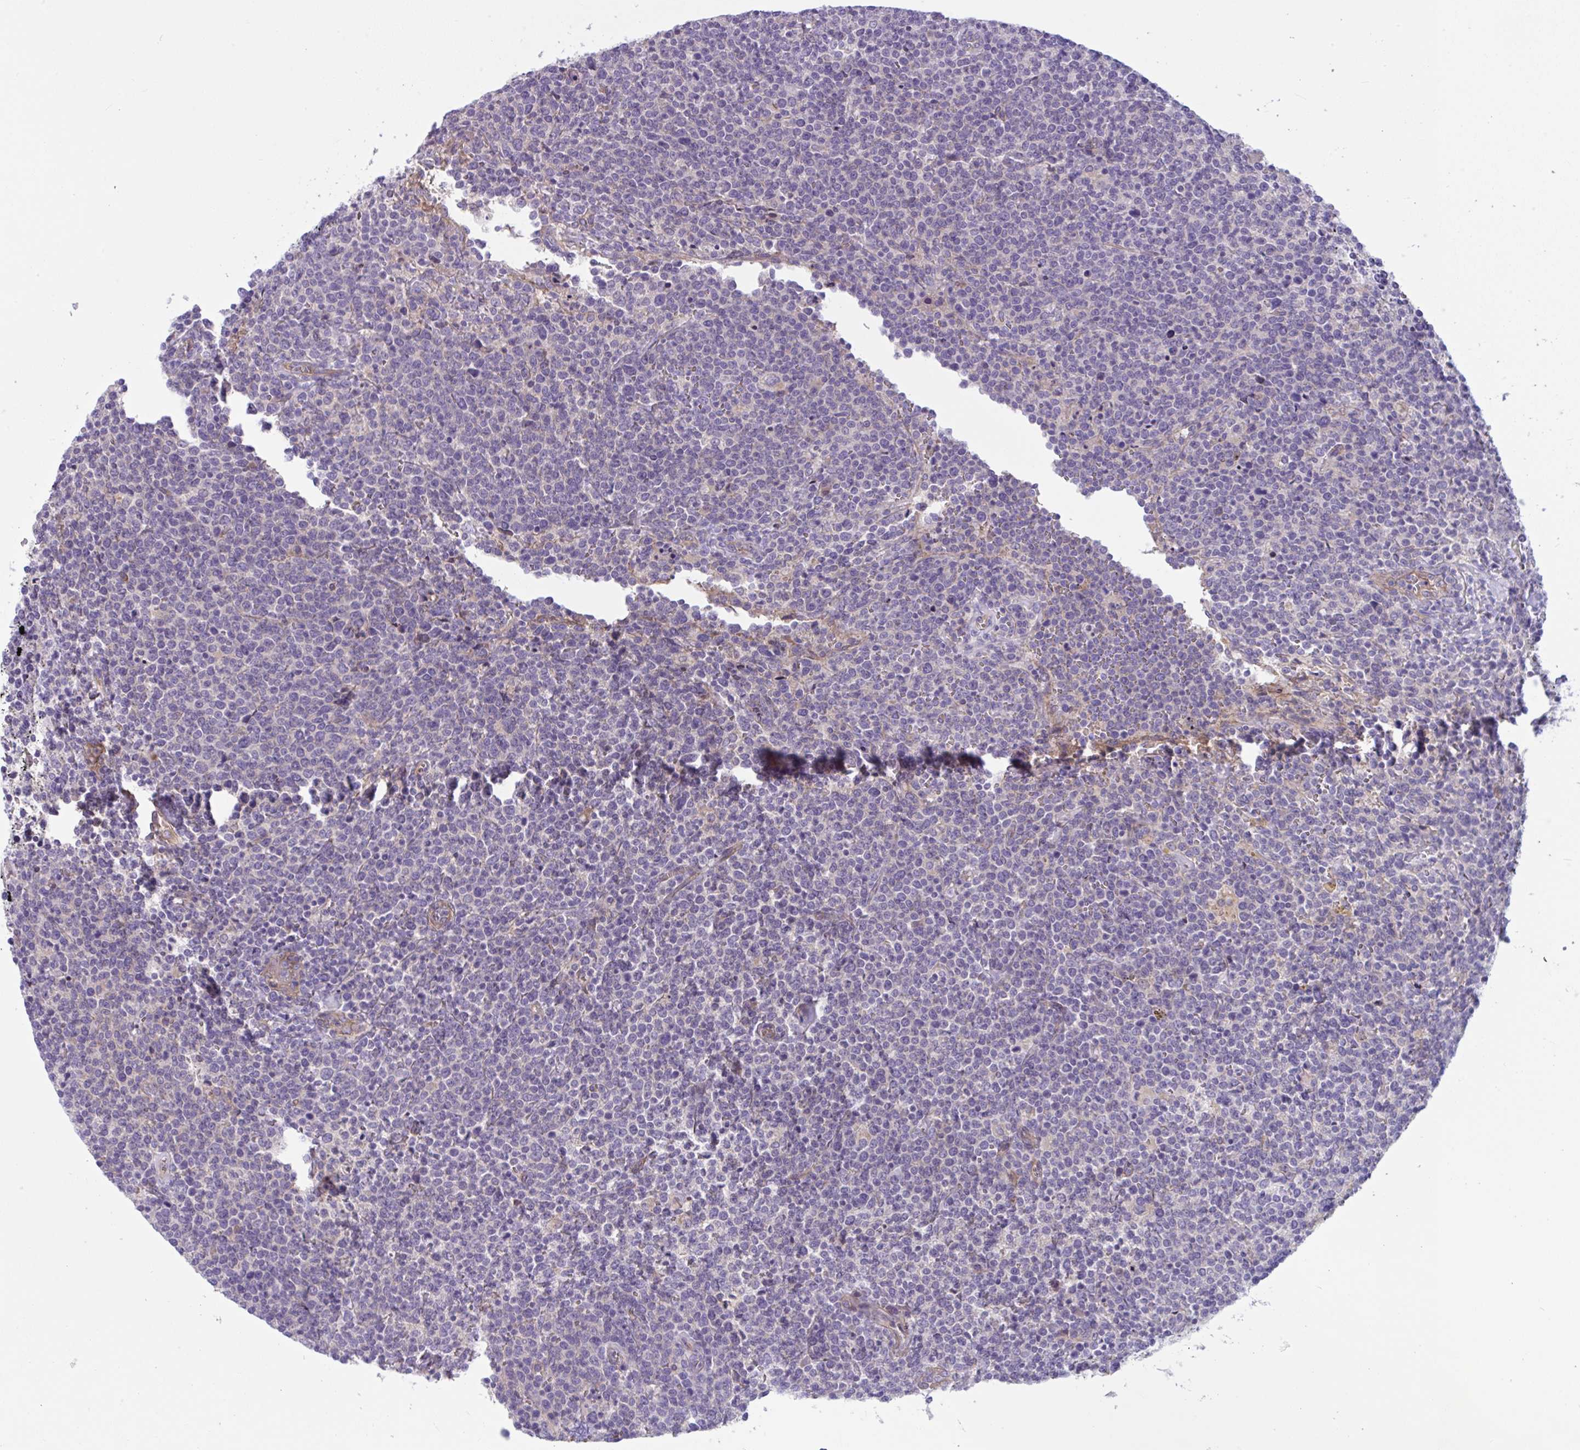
{"staining": {"intensity": "negative", "quantity": "none", "location": "none"}, "tissue": "lymphoma", "cell_type": "Tumor cells", "image_type": "cancer", "snomed": [{"axis": "morphology", "description": "Malignant lymphoma, non-Hodgkin's type, High grade"}, {"axis": "topography", "description": "Lymph node"}], "caption": "IHC micrograph of human lymphoma stained for a protein (brown), which shows no staining in tumor cells.", "gene": "TTC7B", "patient": {"sex": "male", "age": 61}}